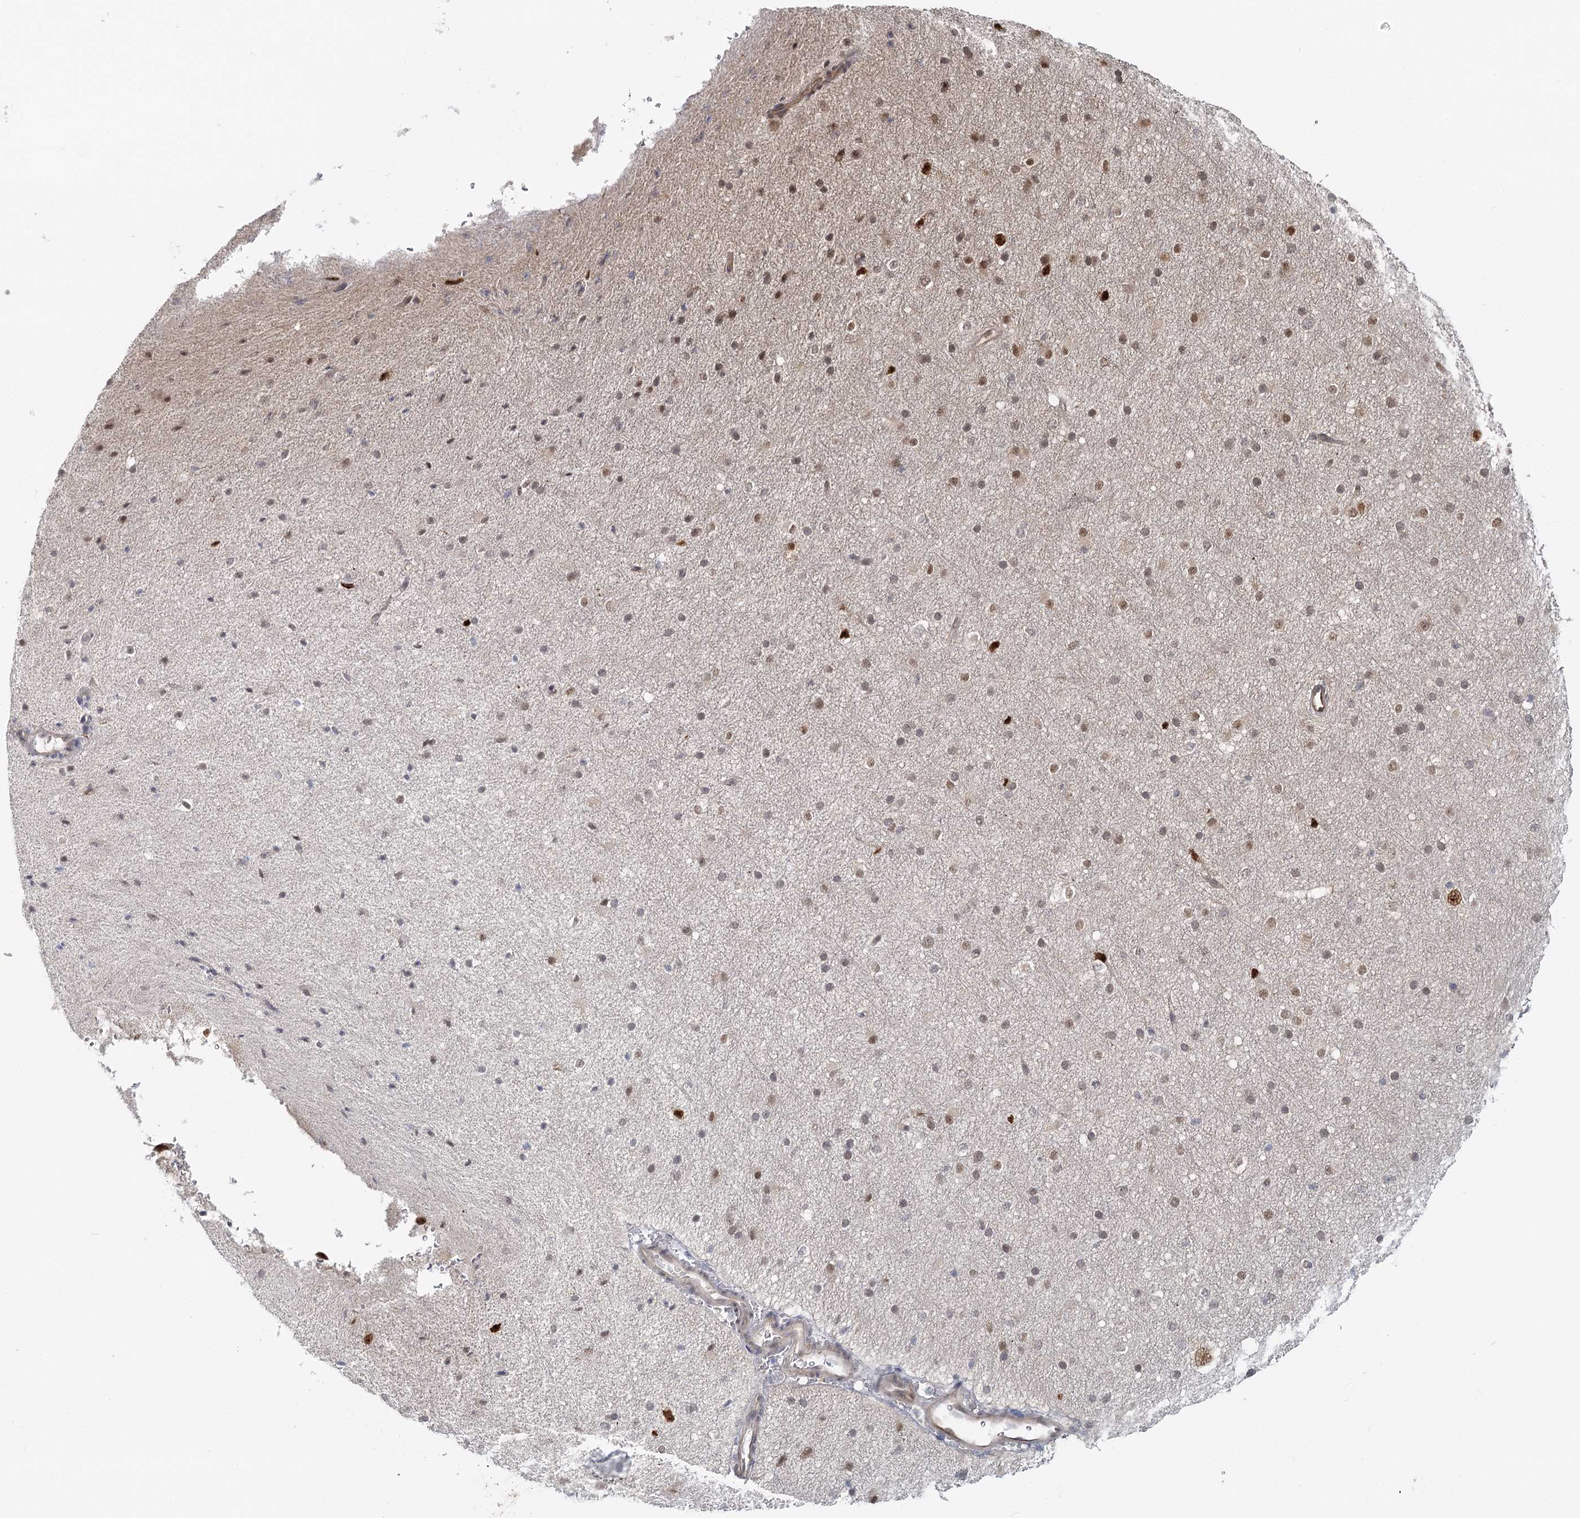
{"staining": {"intensity": "weak", "quantity": ">75%", "location": "cytoplasmic/membranous"}, "tissue": "cerebral cortex", "cell_type": "Endothelial cells", "image_type": "normal", "snomed": [{"axis": "morphology", "description": "Normal tissue, NOS"}, {"axis": "morphology", "description": "Developmental malformation"}, {"axis": "topography", "description": "Cerebral cortex"}], "caption": "Cerebral cortex stained for a protein reveals weak cytoplasmic/membranous positivity in endothelial cells. (brown staining indicates protein expression, while blue staining denotes nuclei).", "gene": "FAM120B", "patient": {"sex": "female", "age": 30}}